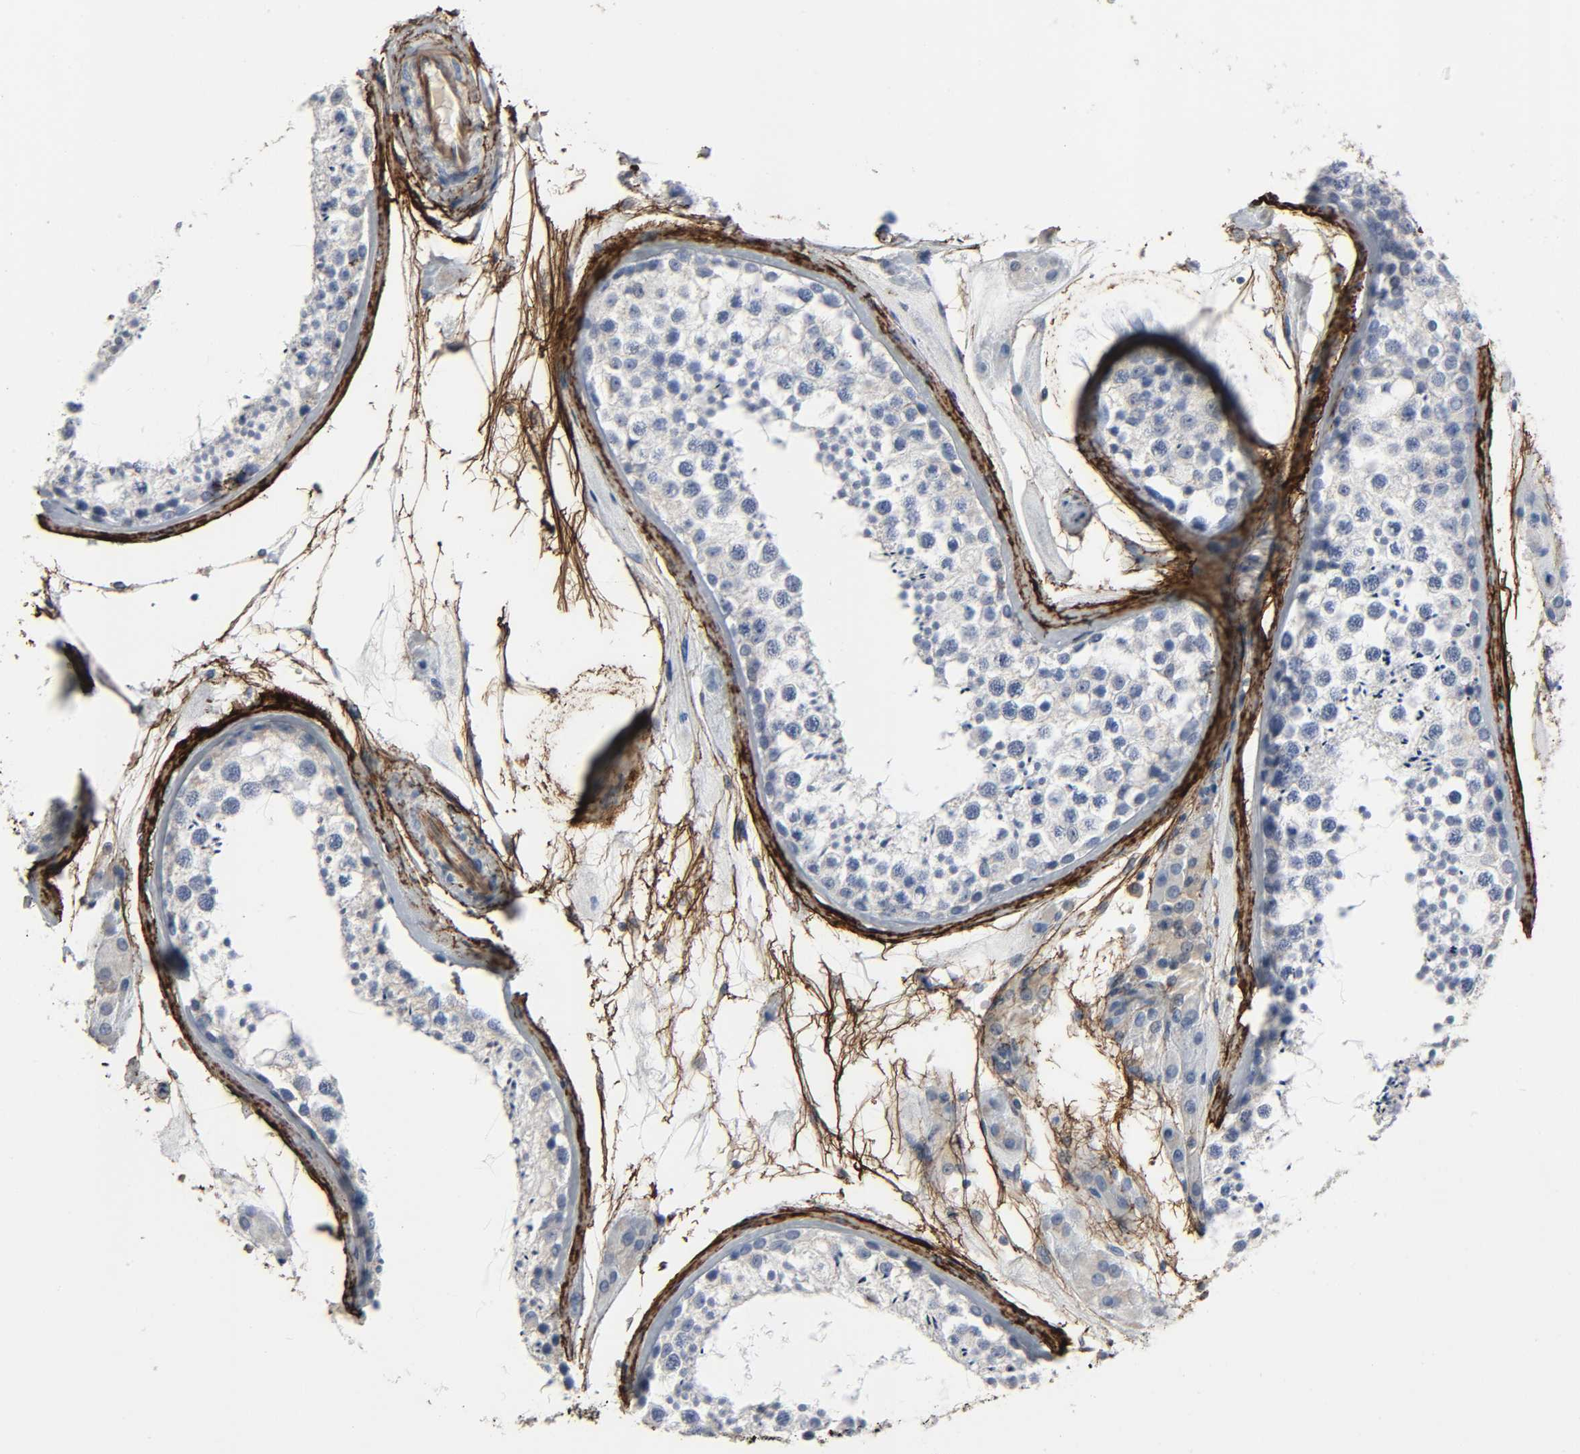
{"staining": {"intensity": "negative", "quantity": "none", "location": "none"}, "tissue": "testis", "cell_type": "Cells in seminiferous ducts", "image_type": "normal", "snomed": [{"axis": "morphology", "description": "Normal tissue, NOS"}, {"axis": "topography", "description": "Testis"}], "caption": "Cells in seminiferous ducts are negative for brown protein staining in benign testis. The staining was performed using DAB to visualize the protein expression in brown, while the nuclei were stained in blue with hematoxylin (Magnification: 20x).", "gene": "FBLN5", "patient": {"sex": "male", "age": 46}}